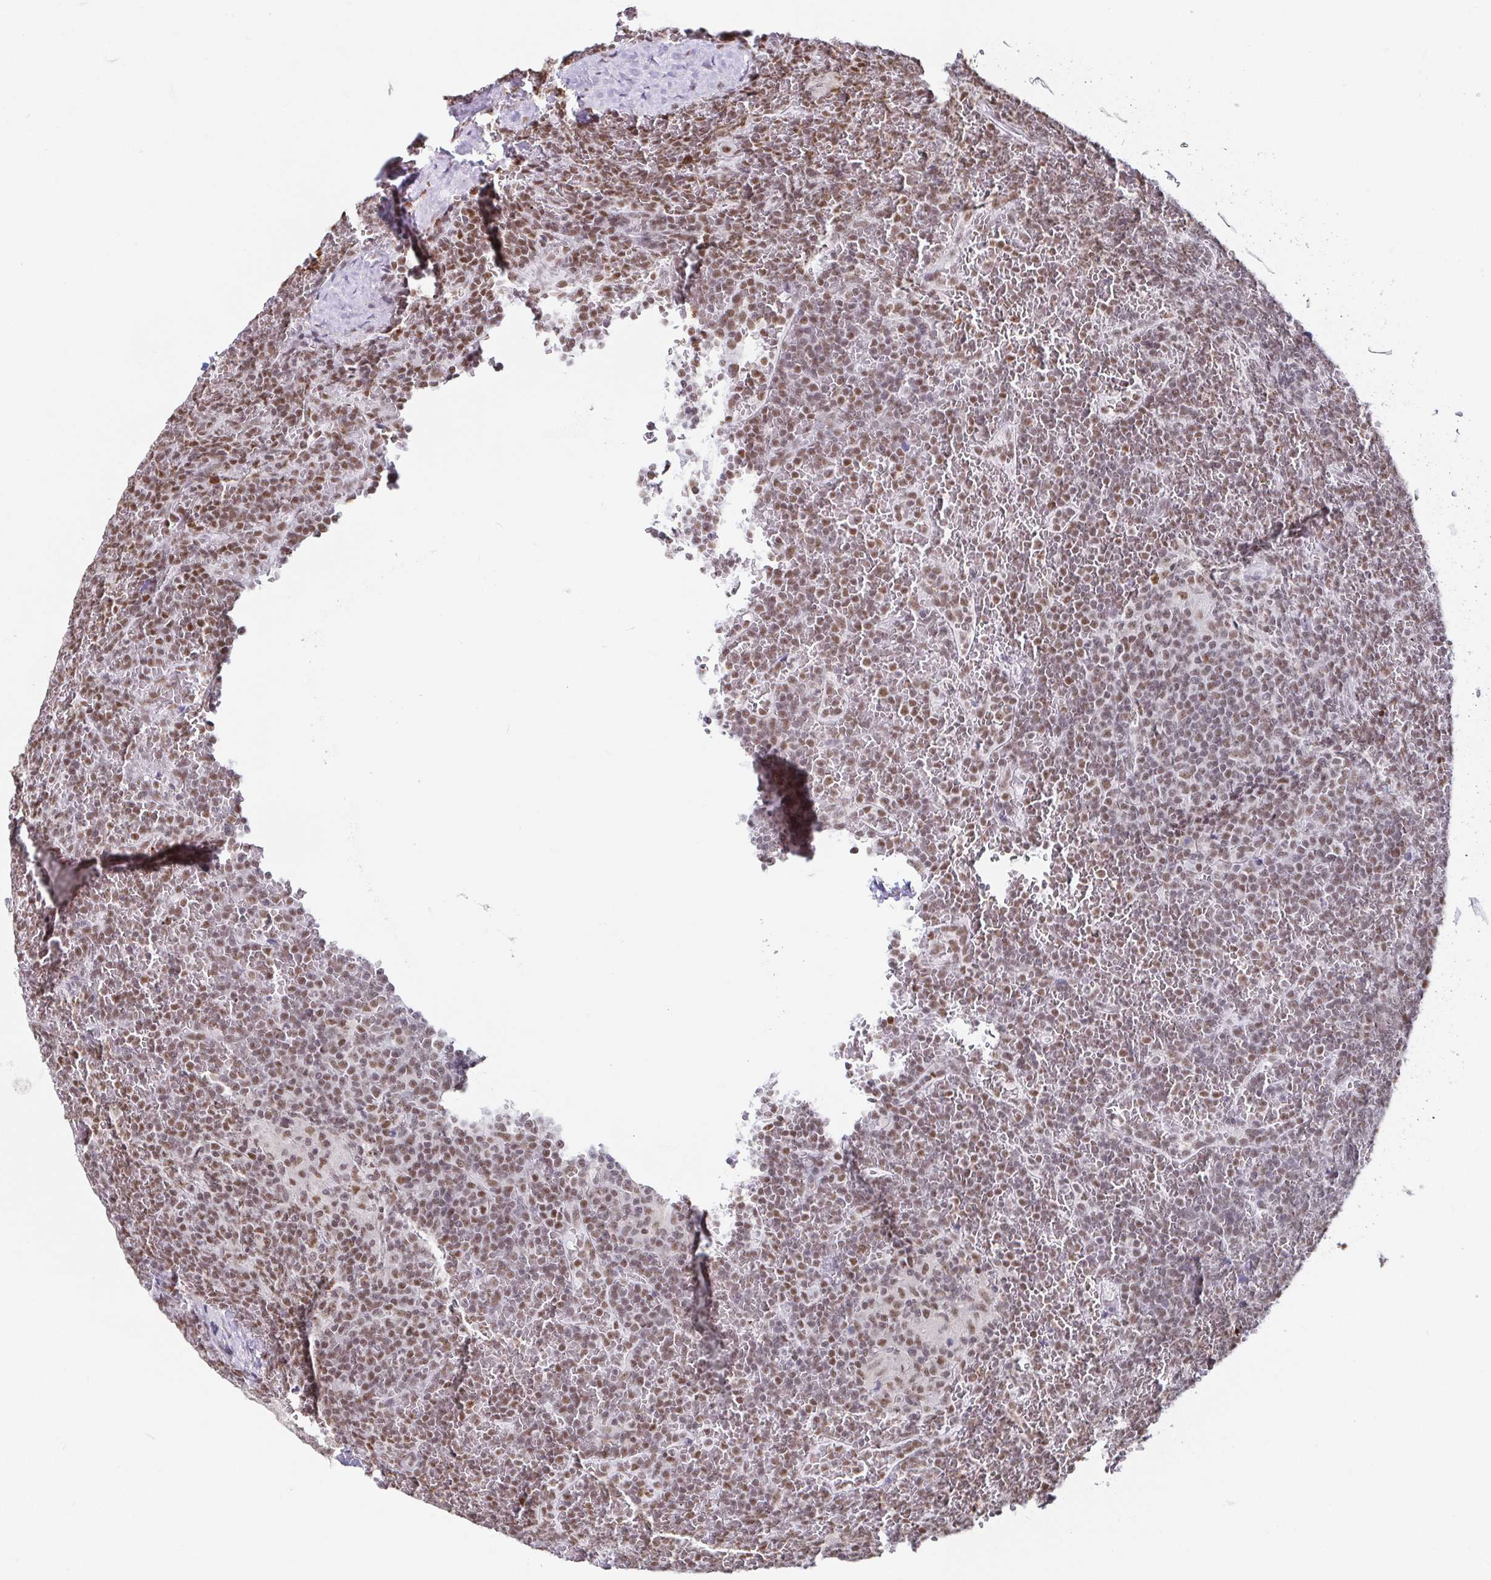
{"staining": {"intensity": "moderate", "quantity": "25%-75%", "location": "nuclear"}, "tissue": "lymphoma", "cell_type": "Tumor cells", "image_type": "cancer", "snomed": [{"axis": "morphology", "description": "Malignant lymphoma, non-Hodgkin's type, Low grade"}, {"axis": "topography", "description": "Spleen"}], "caption": "Low-grade malignant lymphoma, non-Hodgkin's type stained with a protein marker shows moderate staining in tumor cells.", "gene": "EWSR1", "patient": {"sex": "female", "age": 19}}